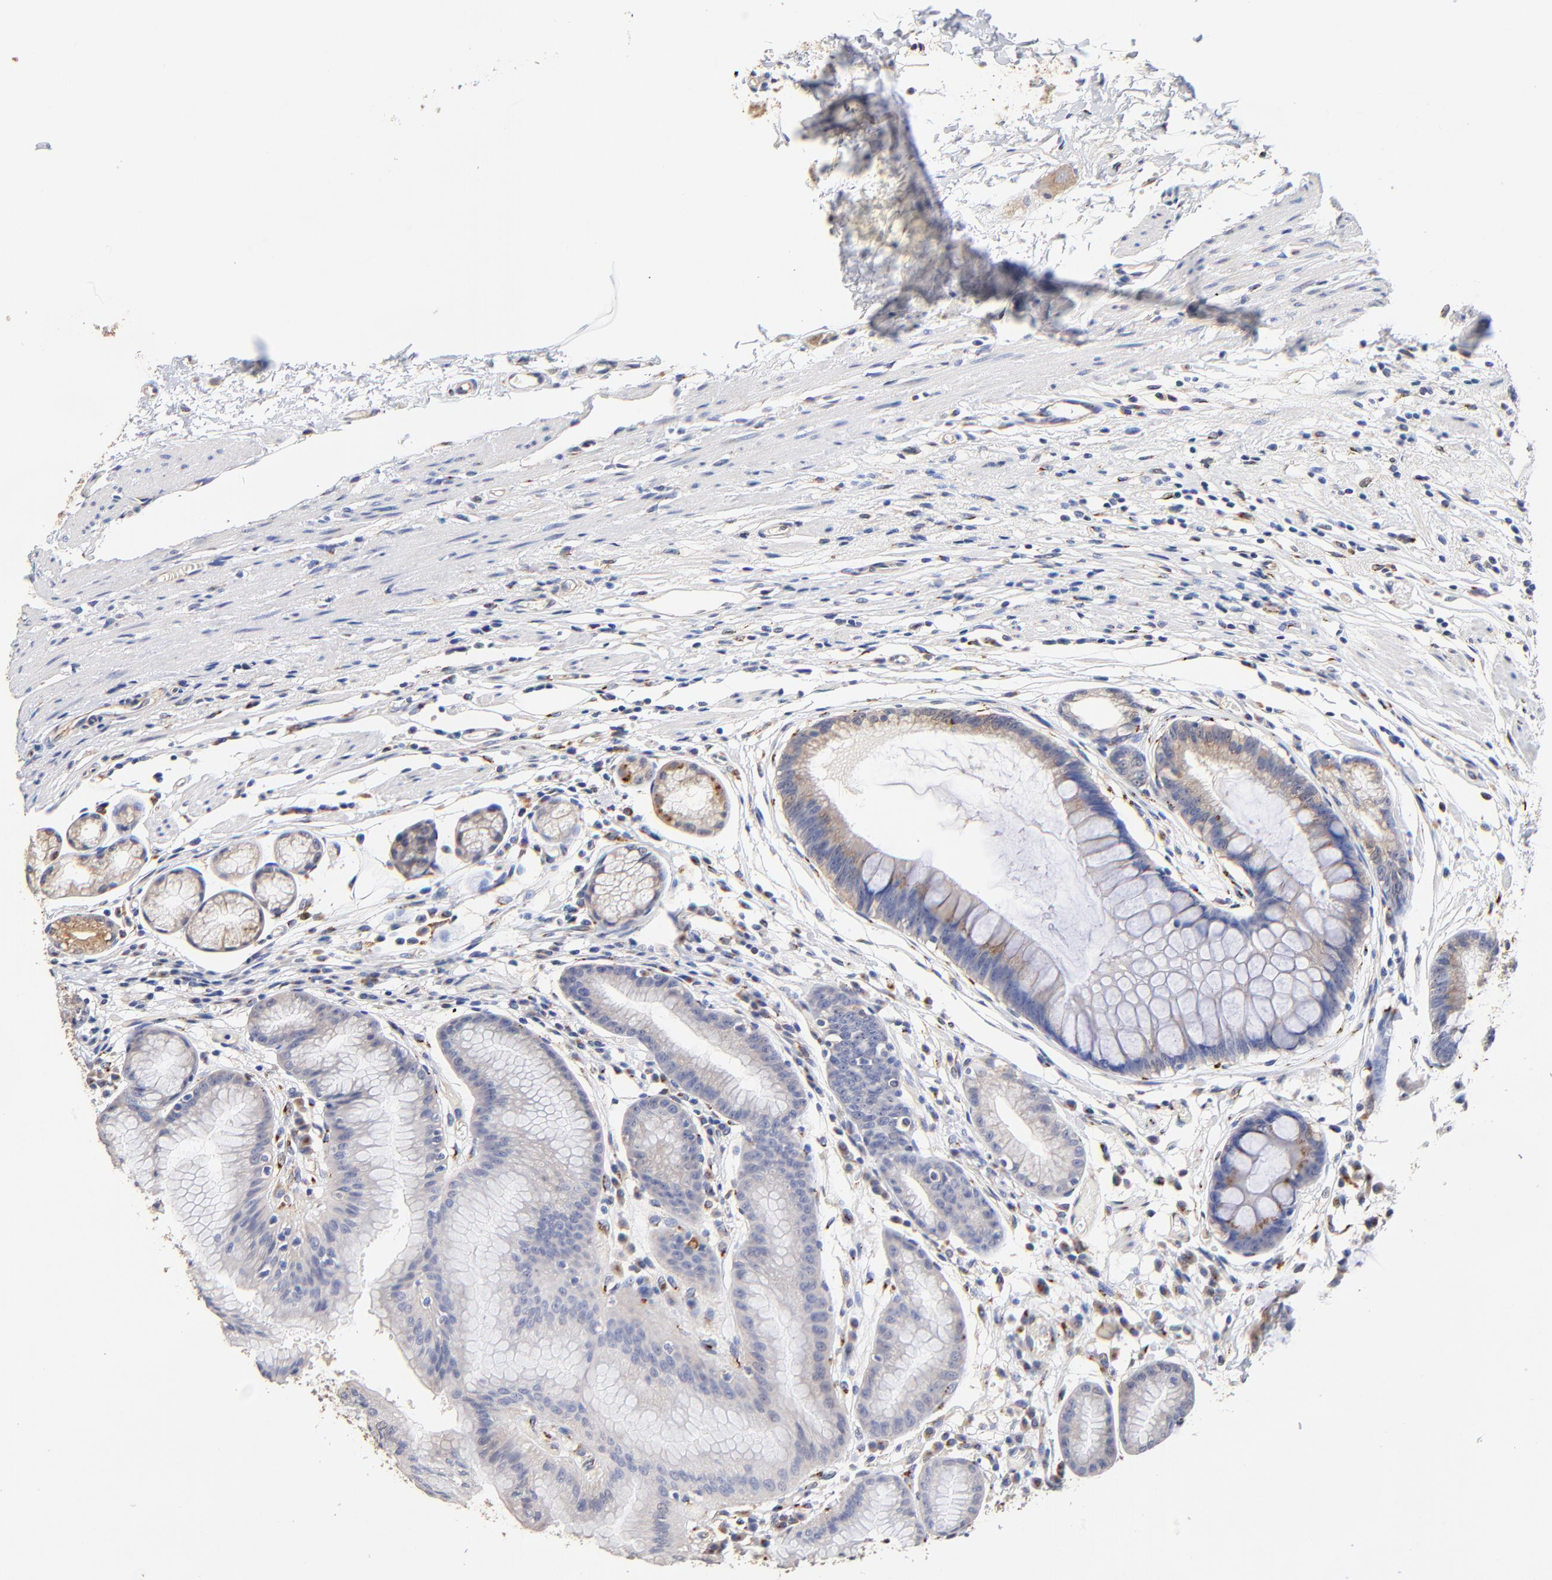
{"staining": {"intensity": "moderate", "quantity": "<25%", "location": "cytoplasmic/membranous"}, "tissue": "stomach", "cell_type": "Glandular cells", "image_type": "normal", "snomed": [{"axis": "morphology", "description": "Normal tissue, NOS"}, {"axis": "morphology", "description": "Inflammation, NOS"}, {"axis": "topography", "description": "Stomach, lower"}], "caption": "There is low levels of moderate cytoplasmic/membranous staining in glandular cells of unremarkable stomach, as demonstrated by immunohistochemical staining (brown color).", "gene": "FMNL3", "patient": {"sex": "male", "age": 59}}